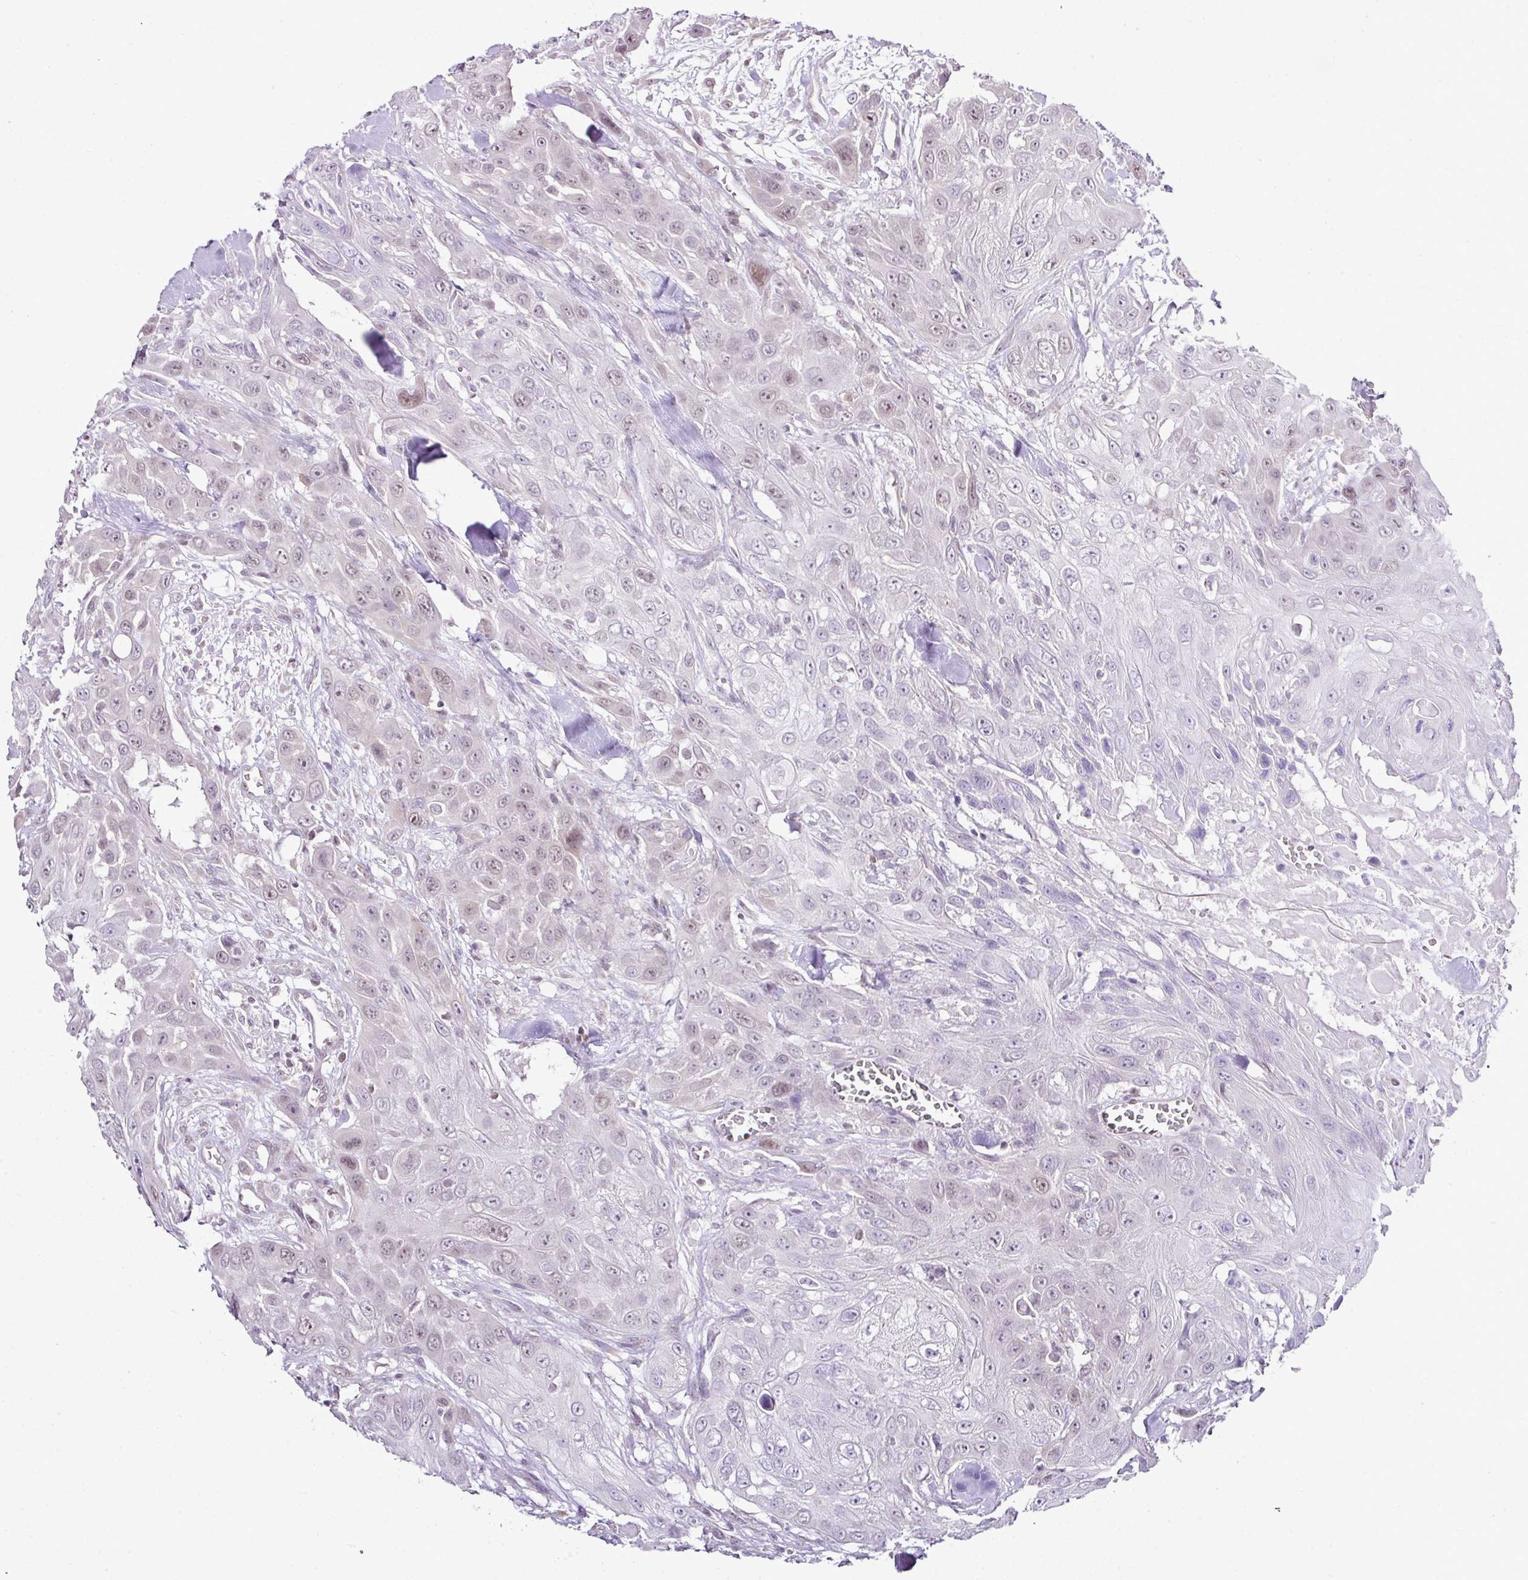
{"staining": {"intensity": "weak", "quantity": "<25%", "location": "nuclear"}, "tissue": "head and neck cancer", "cell_type": "Tumor cells", "image_type": "cancer", "snomed": [{"axis": "morphology", "description": "Squamous cell carcinoma, NOS"}, {"axis": "topography", "description": "Head-Neck"}], "caption": "Human head and neck squamous cell carcinoma stained for a protein using immunohistochemistry (IHC) shows no positivity in tumor cells.", "gene": "FAM32A", "patient": {"sex": "male", "age": 81}}